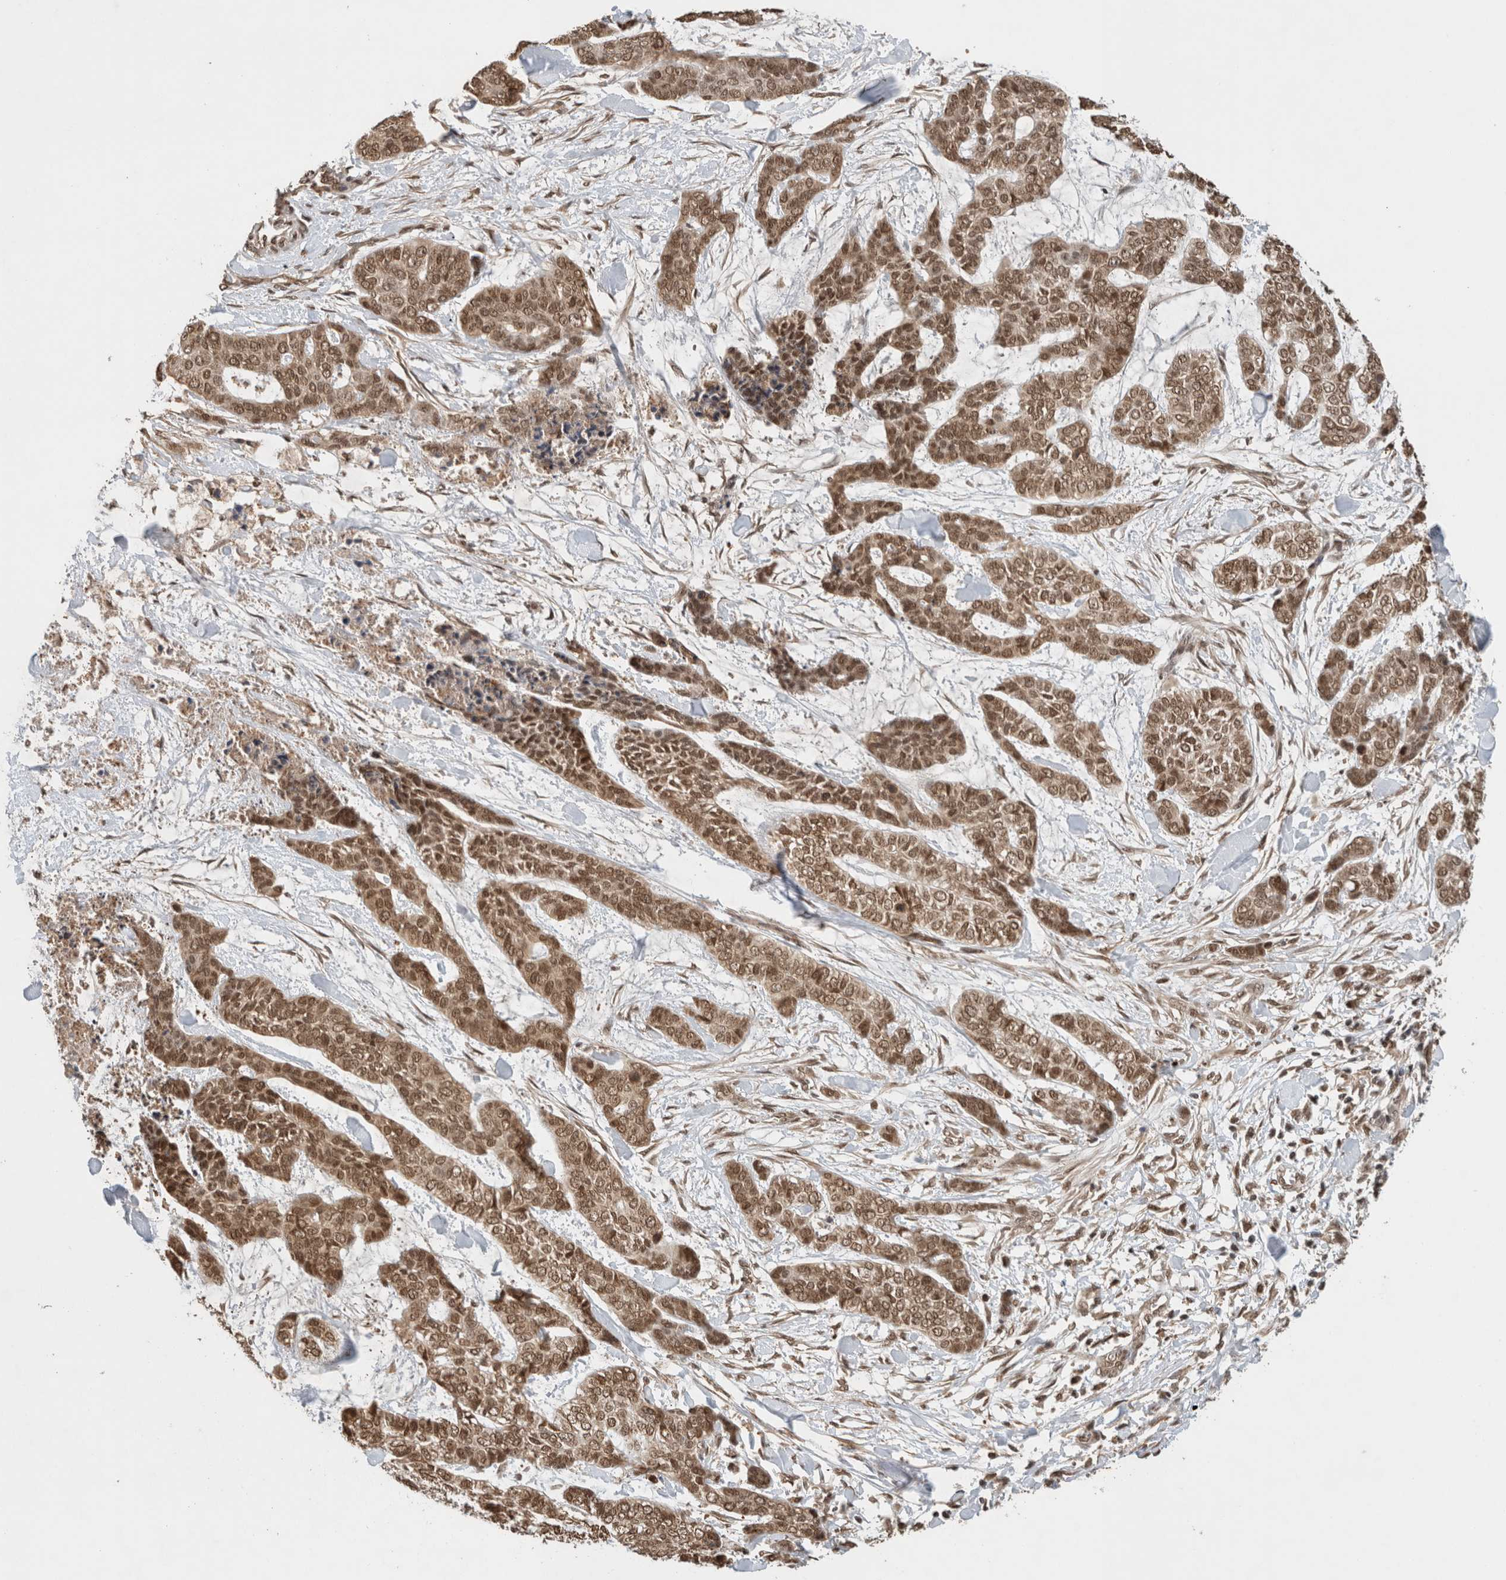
{"staining": {"intensity": "moderate", "quantity": ">75%", "location": "cytoplasmic/membranous,nuclear"}, "tissue": "skin cancer", "cell_type": "Tumor cells", "image_type": "cancer", "snomed": [{"axis": "morphology", "description": "Basal cell carcinoma"}, {"axis": "topography", "description": "Skin"}], "caption": "Human skin cancer (basal cell carcinoma) stained for a protein (brown) demonstrates moderate cytoplasmic/membranous and nuclear positive positivity in approximately >75% of tumor cells.", "gene": "C1orf21", "patient": {"sex": "female", "age": 64}}